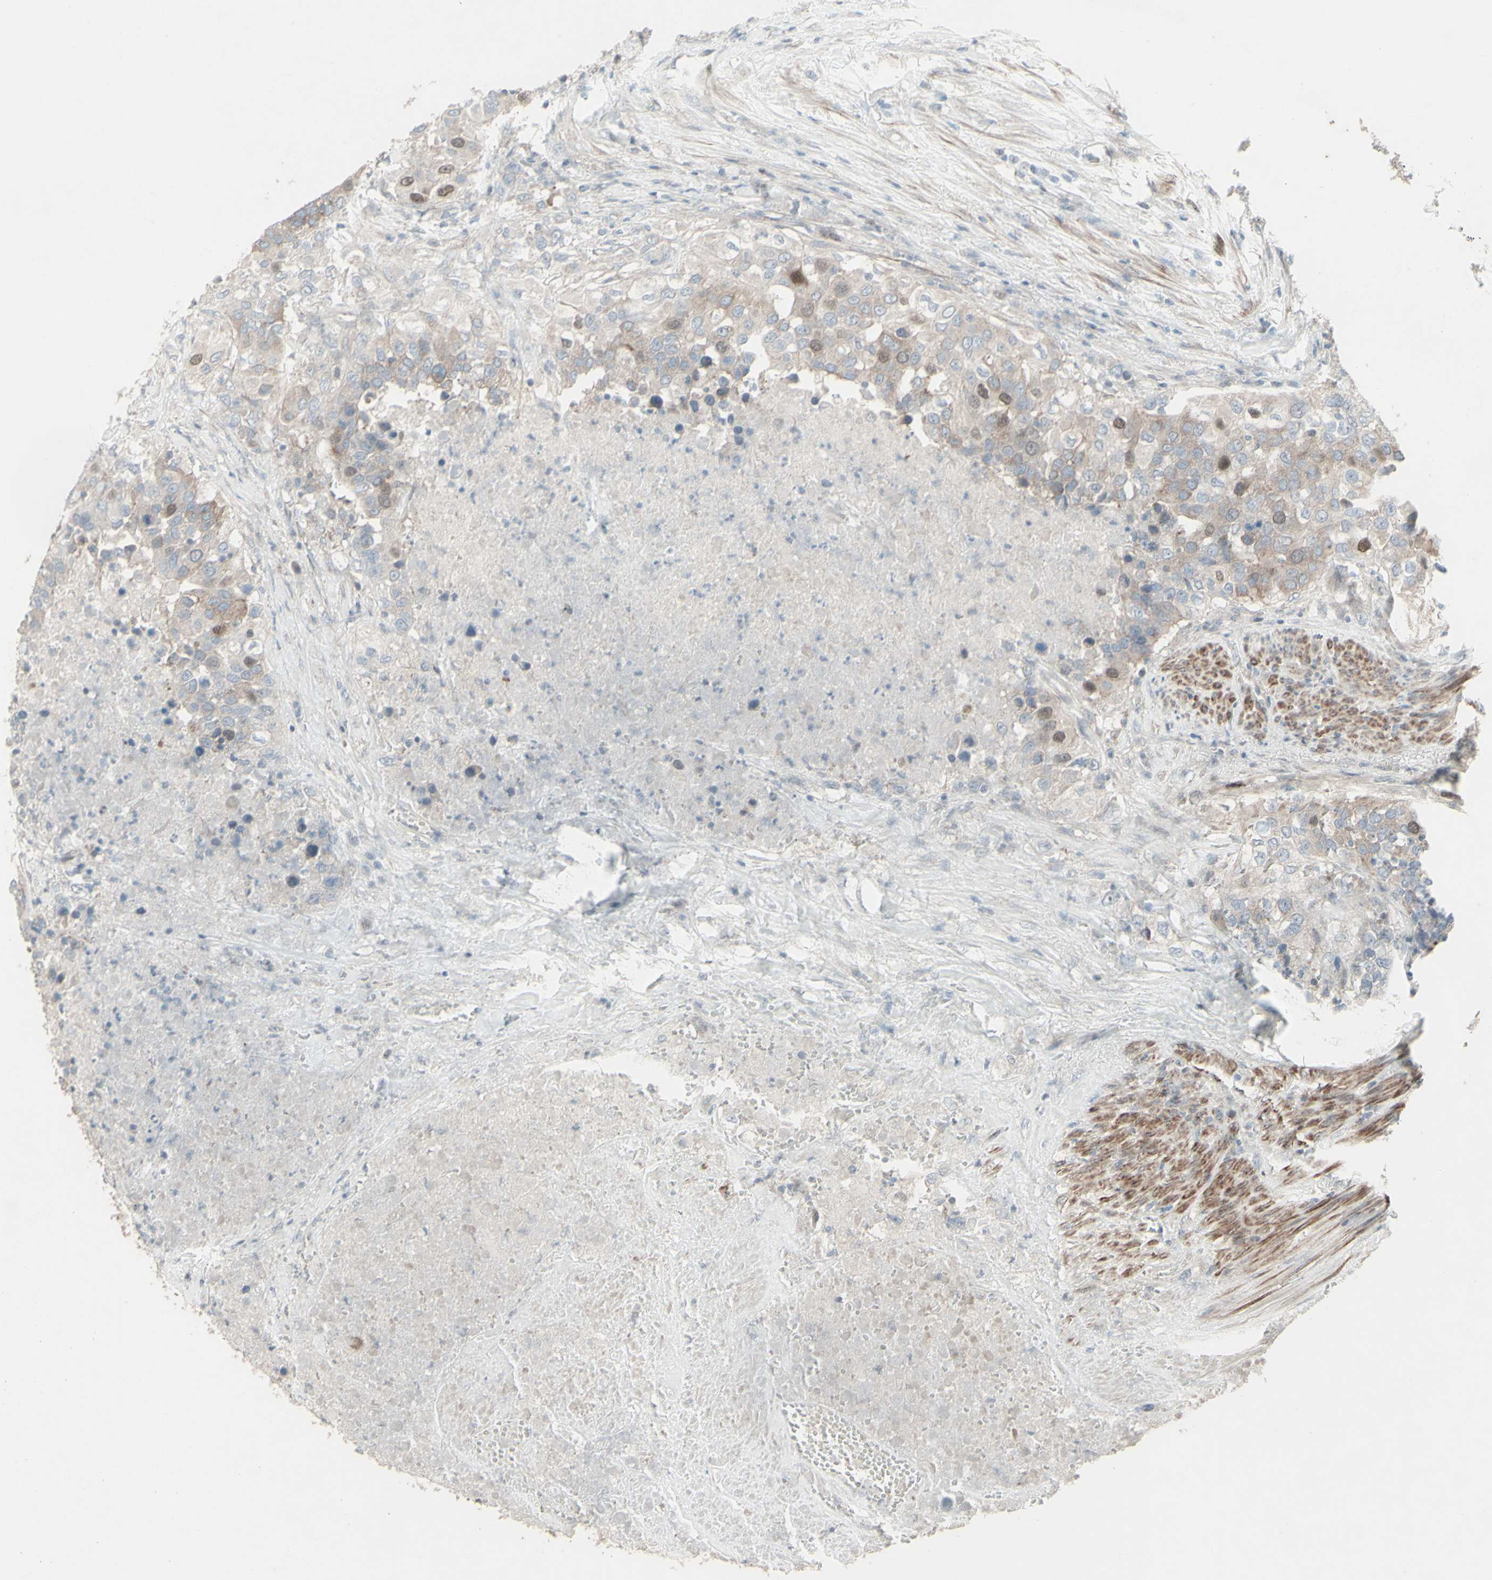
{"staining": {"intensity": "moderate", "quantity": "25%-75%", "location": "cytoplasmic/membranous,nuclear"}, "tissue": "urothelial cancer", "cell_type": "Tumor cells", "image_type": "cancer", "snomed": [{"axis": "morphology", "description": "Urothelial carcinoma, High grade"}, {"axis": "topography", "description": "Urinary bladder"}], "caption": "Immunohistochemistry photomicrograph of neoplastic tissue: urothelial cancer stained using immunohistochemistry (IHC) demonstrates medium levels of moderate protein expression localized specifically in the cytoplasmic/membranous and nuclear of tumor cells, appearing as a cytoplasmic/membranous and nuclear brown color.", "gene": "GMNN", "patient": {"sex": "female", "age": 80}}